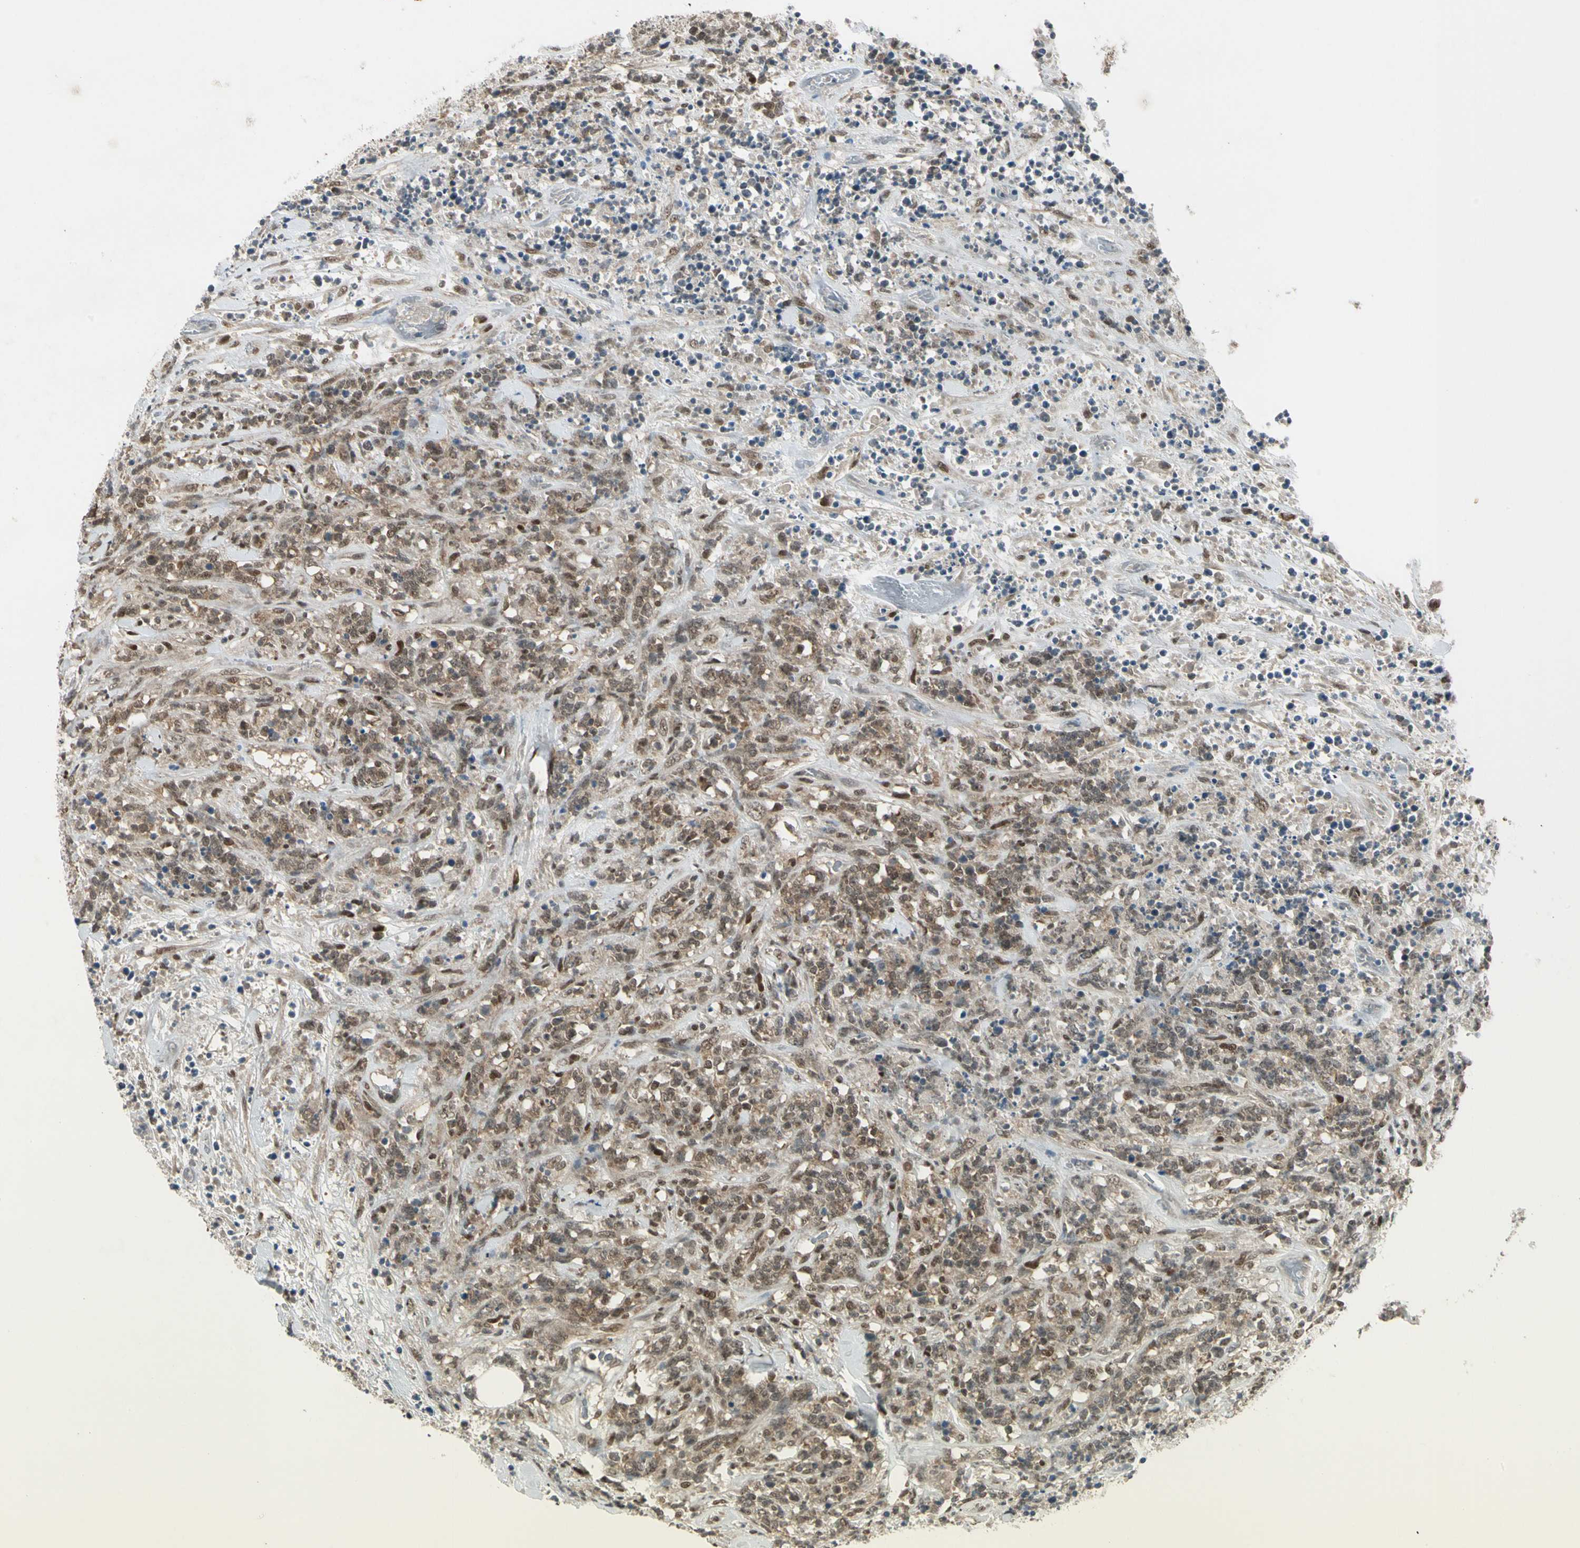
{"staining": {"intensity": "moderate", "quantity": ">75%", "location": "cytoplasmic/membranous,nuclear"}, "tissue": "lymphoma", "cell_type": "Tumor cells", "image_type": "cancer", "snomed": [{"axis": "morphology", "description": "Malignant lymphoma, non-Hodgkin's type, High grade"}, {"axis": "topography", "description": "Soft tissue"}], "caption": "Protein staining of high-grade malignant lymphoma, non-Hodgkin's type tissue shows moderate cytoplasmic/membranous and nuclear staining in approximately >75% of tumor cells.", "gene": "GTF3A", "patient": {"sex": "male", "age": 18}}